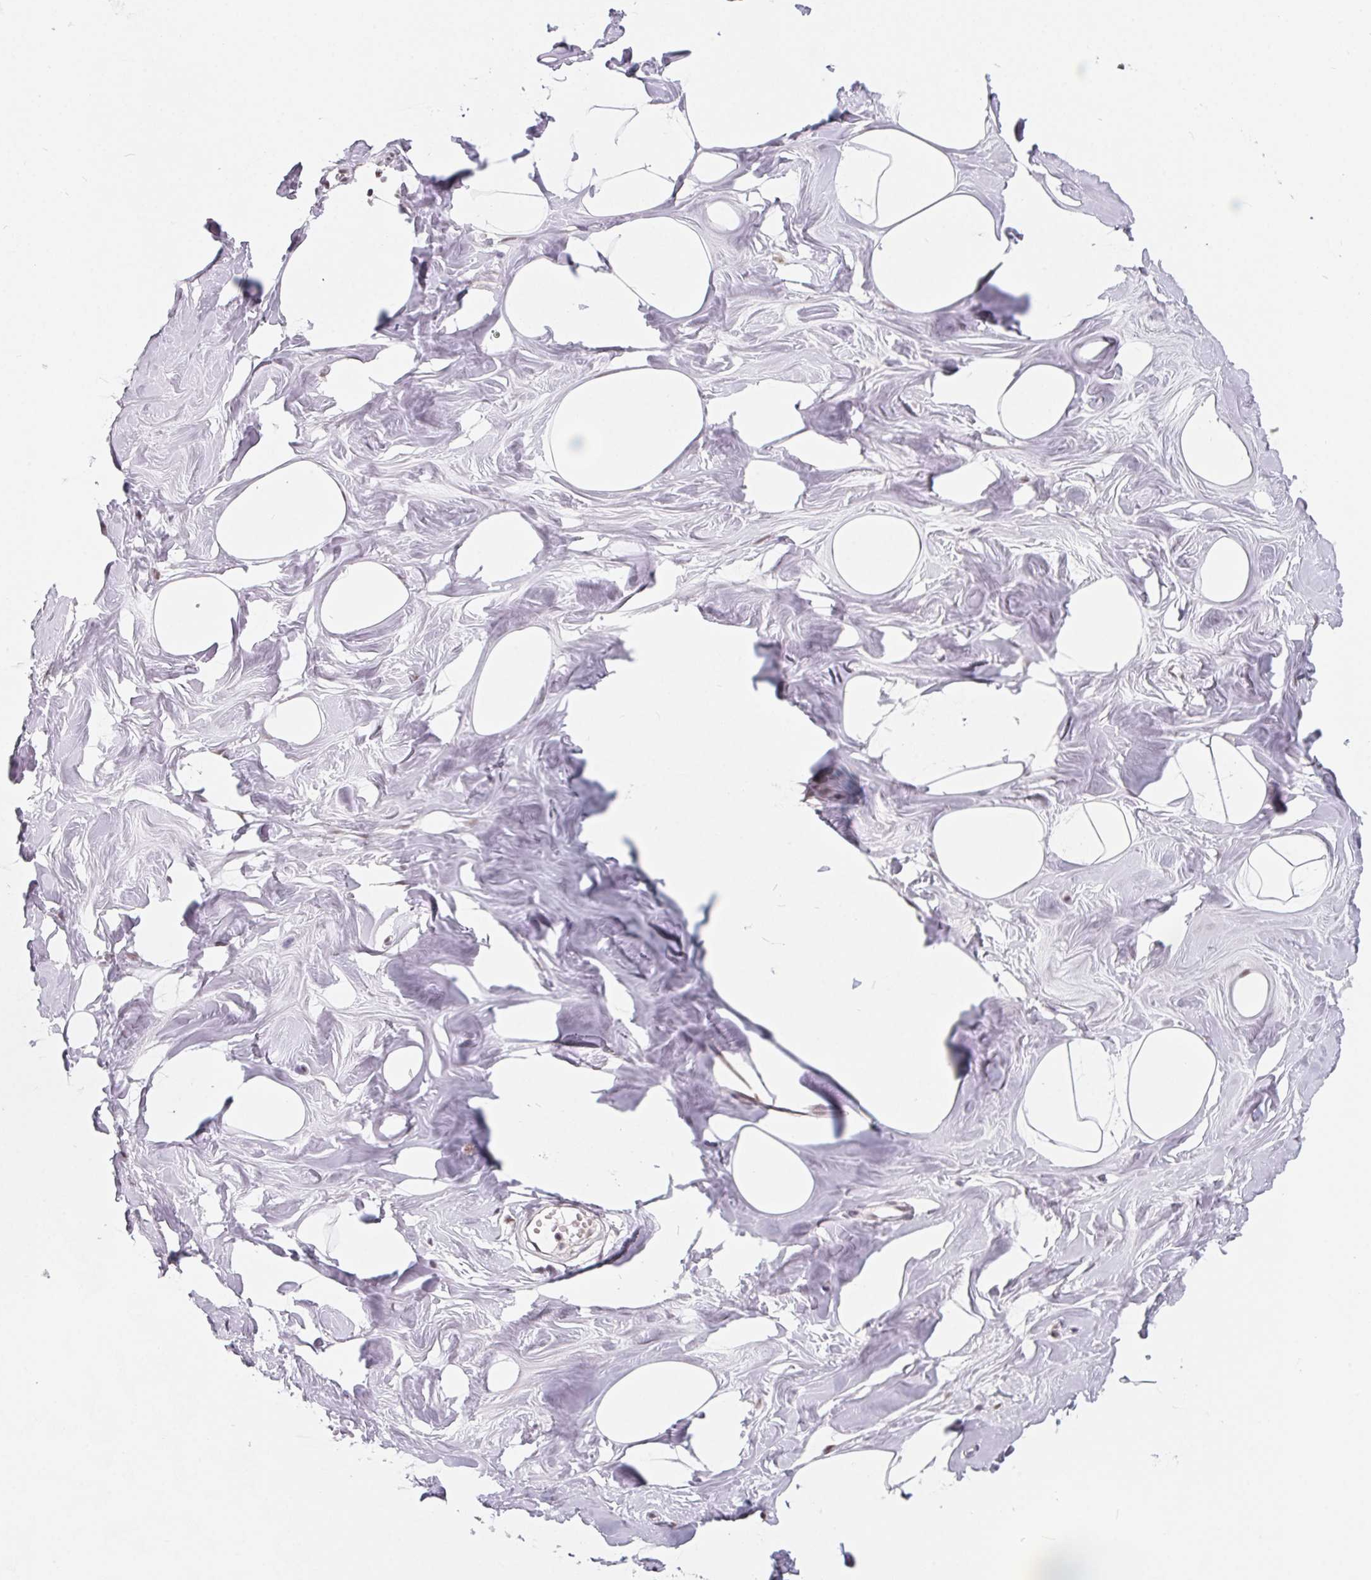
{"staining": {"intensity": "weak", "quantity": "25%-75%", "location": "nuclear"}, "tissue": "breast", "cell_type": "Adipocytes", "image_type": "normal", "snomed": [{"axis": "morphology", "description": "Normal tissue, NOS"}, {"axis": "topography", "description": "Breast"}], "caption": "Approximately 25%-75% of adipocytes in normal breast exhibit weak nuclear protein expression as visualized by brown immunohistochemical staining.", "gene": "TCERG1", "patient": {"sex": "female", "age": 27}}